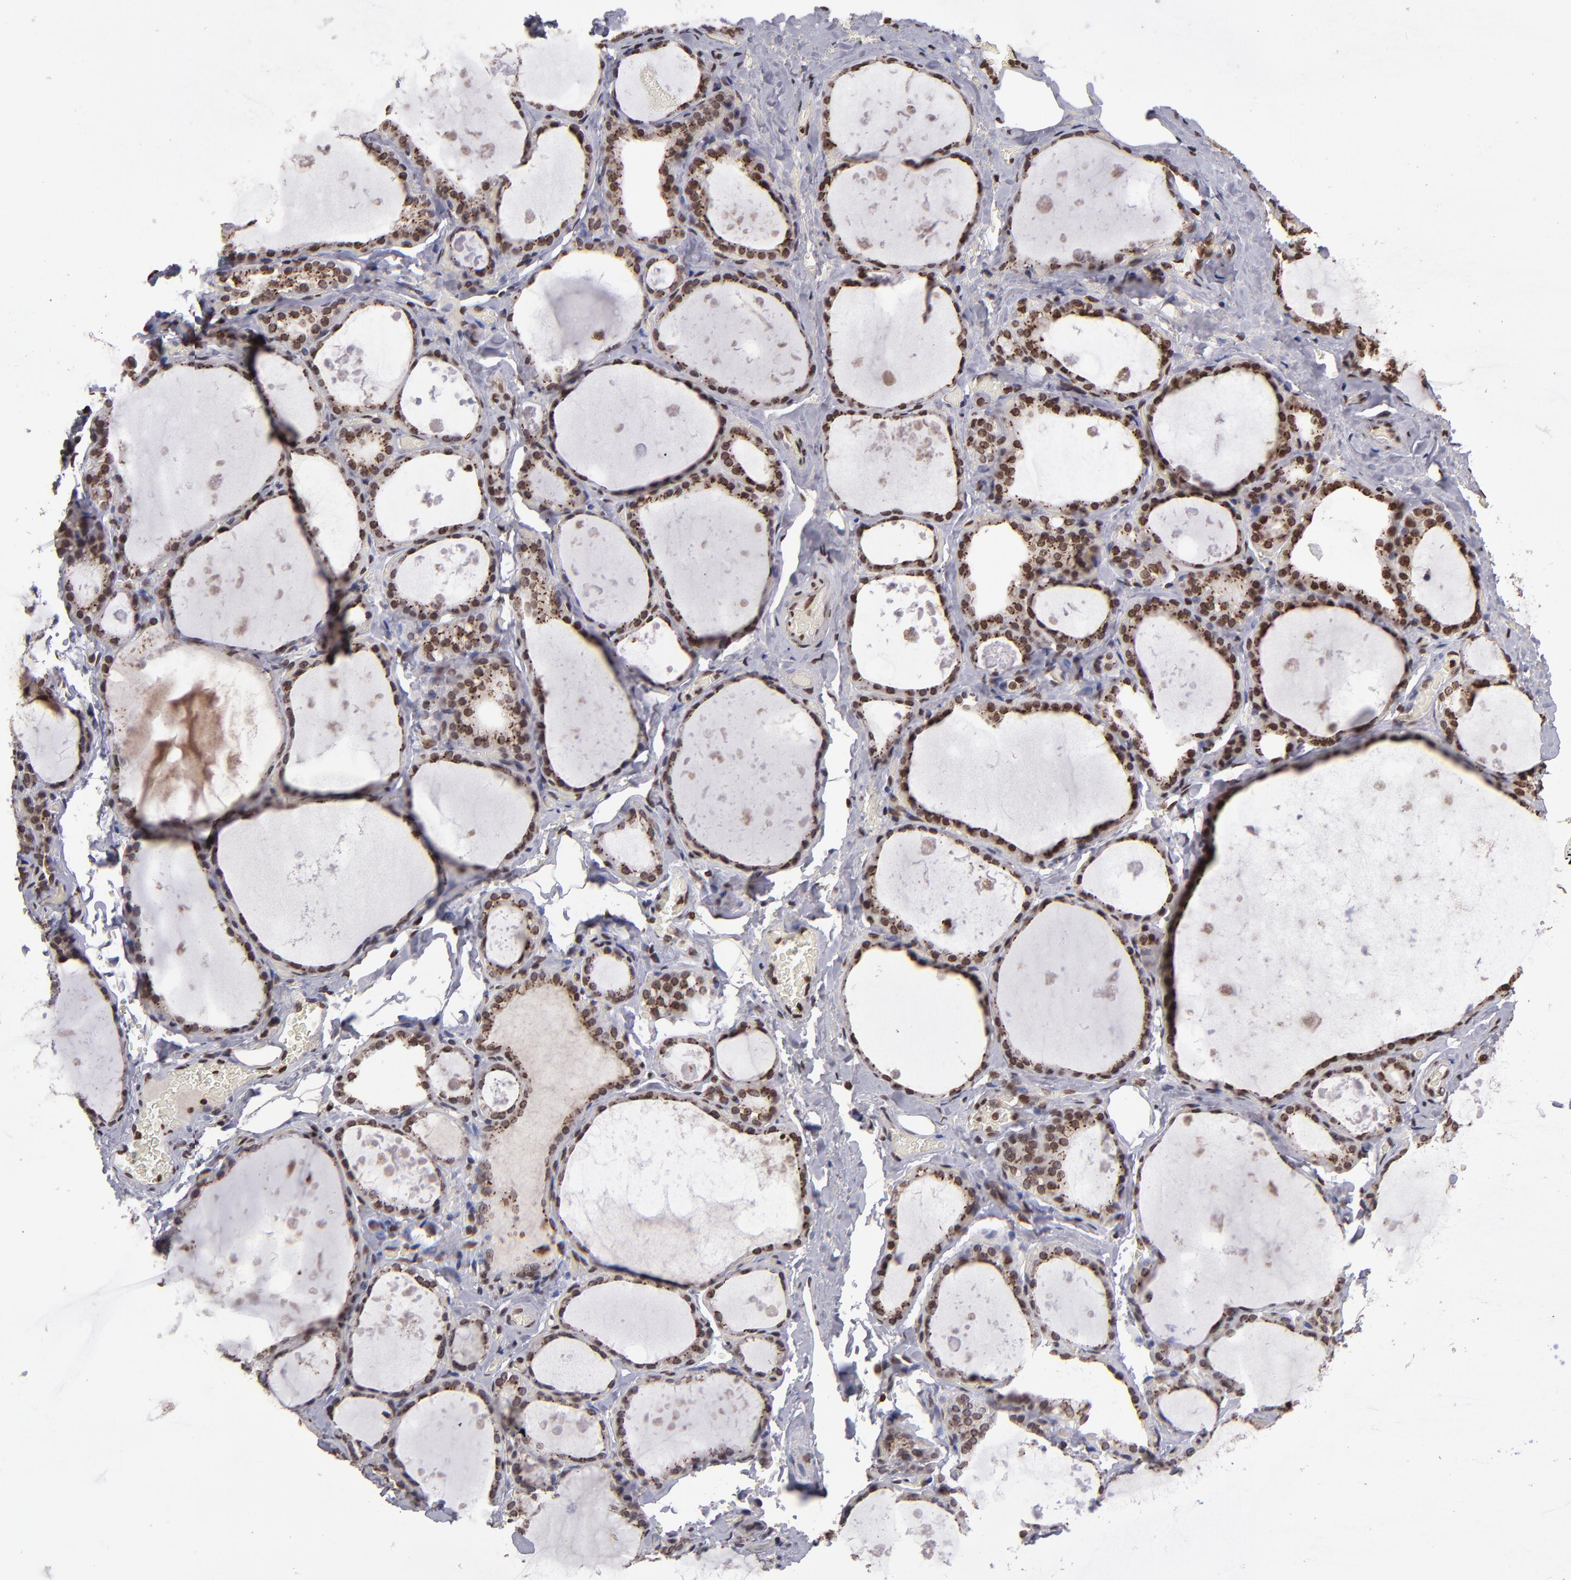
{"staining": {"intensity": "moderate", "quantity": ">75%", "location": "cytoplasmic/membranous,nuclear"}, "tissue": "thyroid gland", "cell_type": "Glandular cells", "image_type": "normal", "snomed": [{"axis": "morphology", "description": "Normal tissue, NOS"}, {"axis": "topography", "description": "Thyroid gland"}], "caption": "Approximately >75% of glandular cells in benign human thyroid gland exhibit moderate cytoplasmic/membranous,nuclear protein expression as visualized by brown immunohistochemical staining.", "gene": "CSDC2", "patient": {"sex": "male", "age": 61}}